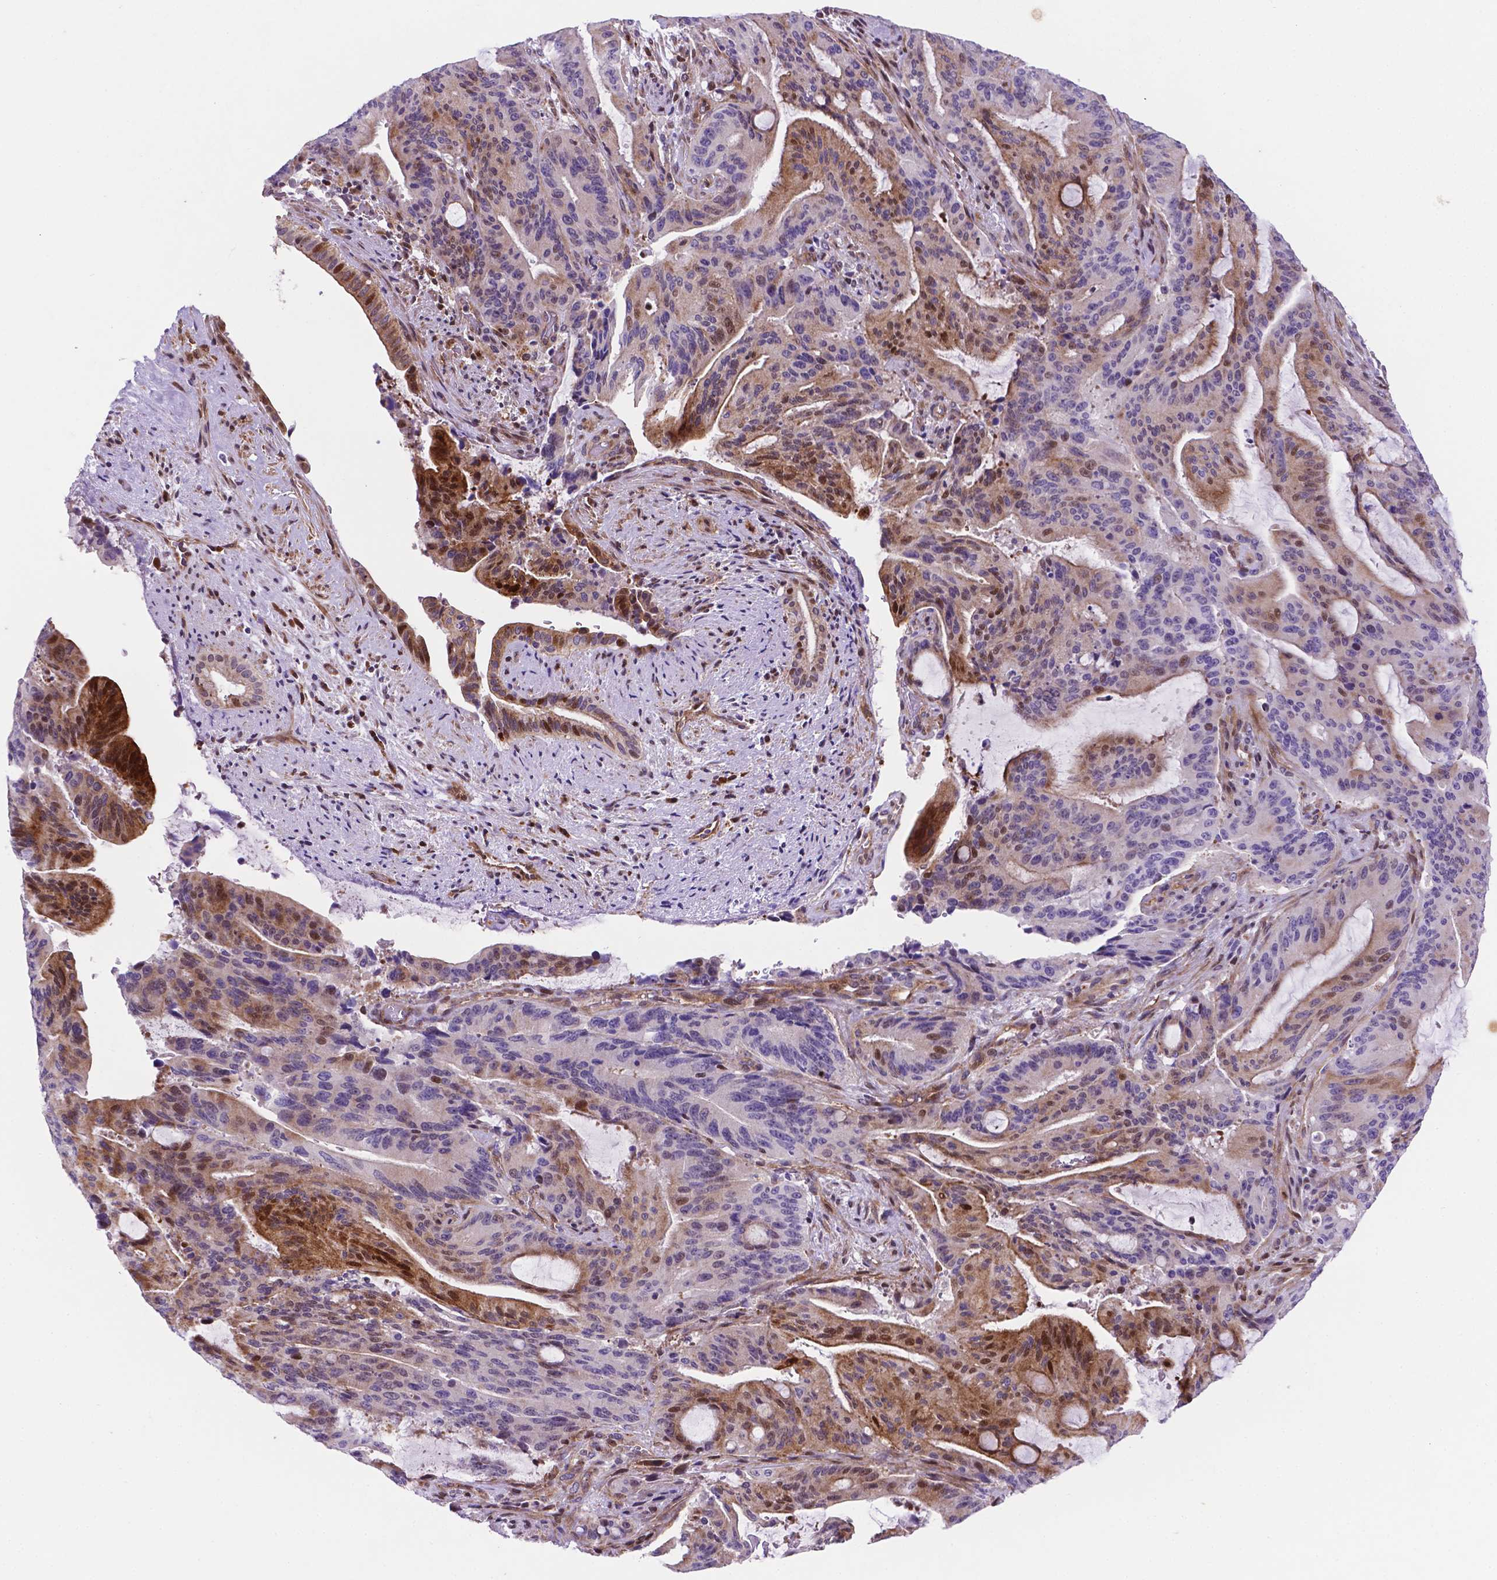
{"staining": {"intensity": "strong", "quantity": "<25%", "location": "cytoplasmic/membranous,nuclear"}, "tissue": "liver cancer", "cell_type": "Tumor cells", "image_type": "cancer", "snomed": [{"axis": "morphology", "description": "Cholangiocarcinoma"}, {"axis": "topography", "description": "Liver"}], "caption": "Protein staining demonstrates strong cytoplasmic/membranous and nuclear staining in about <25% of tumor cells in liver cholangiocarcinoma.", "gene": "TM4SF20", "patient": {"sex": "female", "age": 73}}